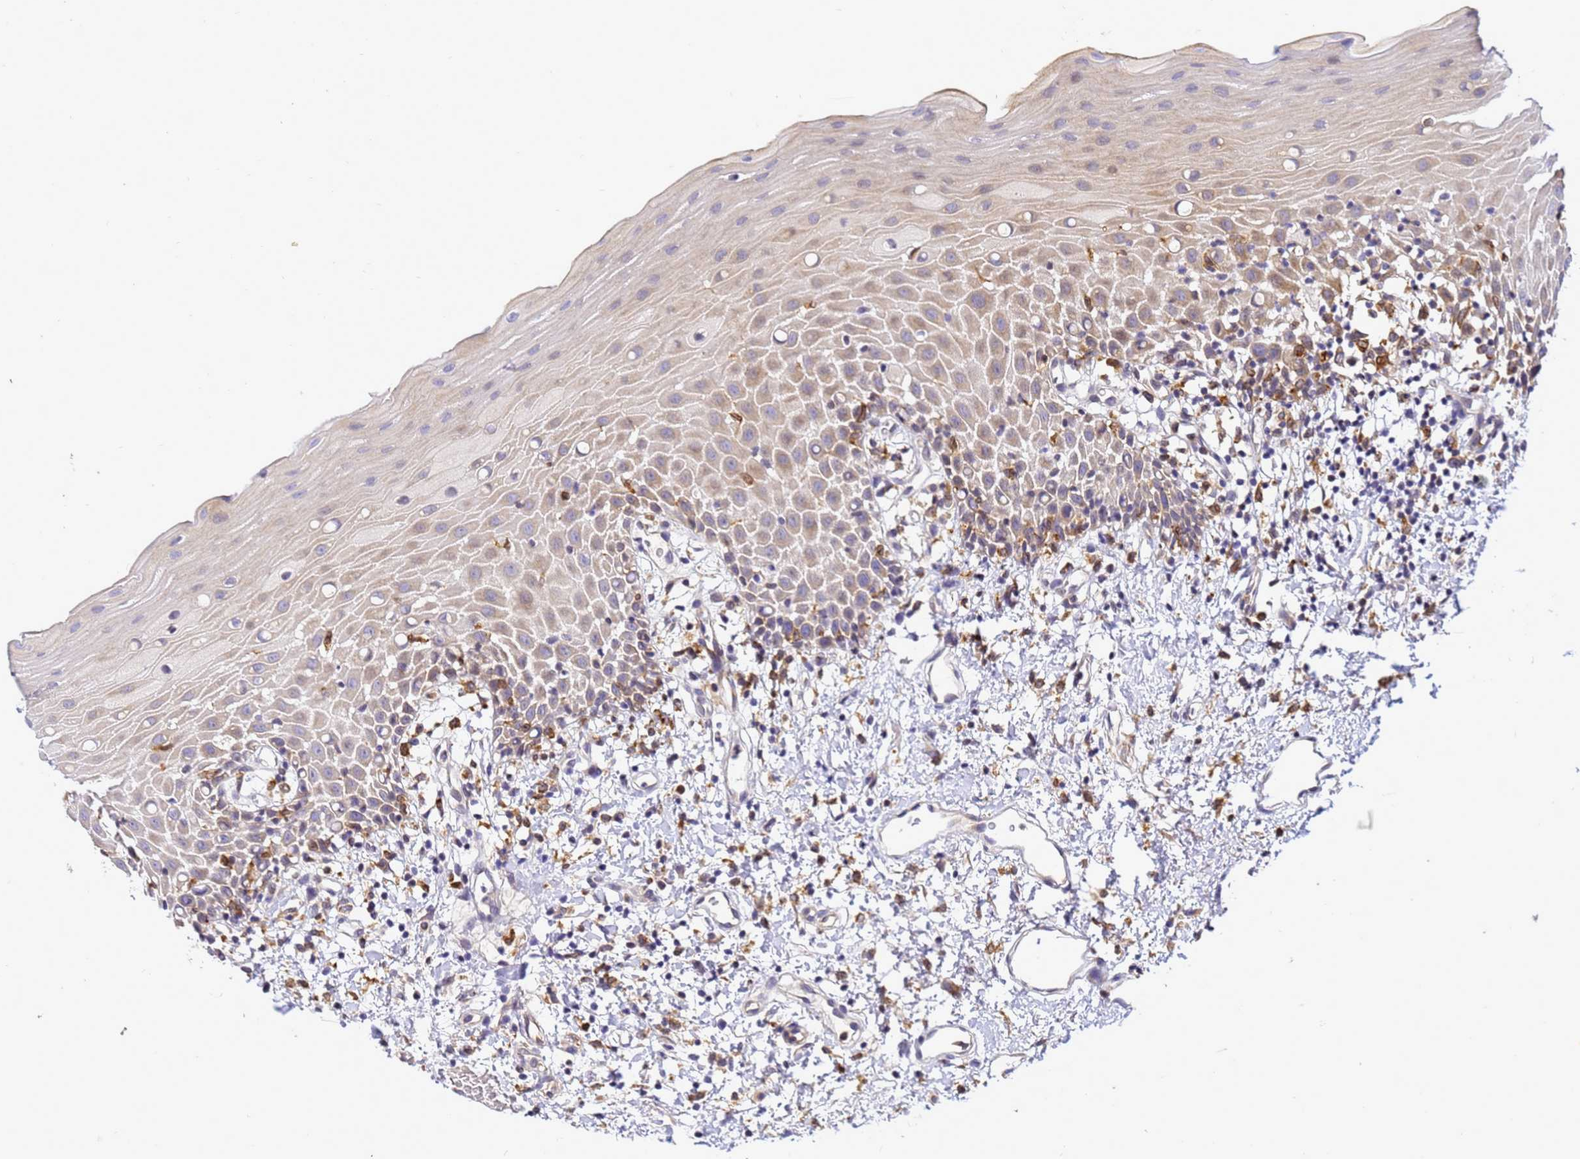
{"staining": {"intensity": "weak", "quantity": "25%-75%", "location": "cytoplasmic/membranous"}, "tissue": "oral mucosa", "cell_type": "Squamous epithelial cells", "image_type": "normal", "snomed": [{"axis": "morphology", "description": "Normal tissue, NOS"}, {"axis": "topography", "description": "Oral tissue"}], "caption": "This histopathology image demonstrates benign oral mucosa stained with immunohistochemistry to label a protein in brown. The cytoplasmic/membranous of squamous epithelial cells show weak positivity for the protein. Nuclei are counter-stained blue.", "gene": "ADPGK", "patient": {"sex": "female", "age": 70}}